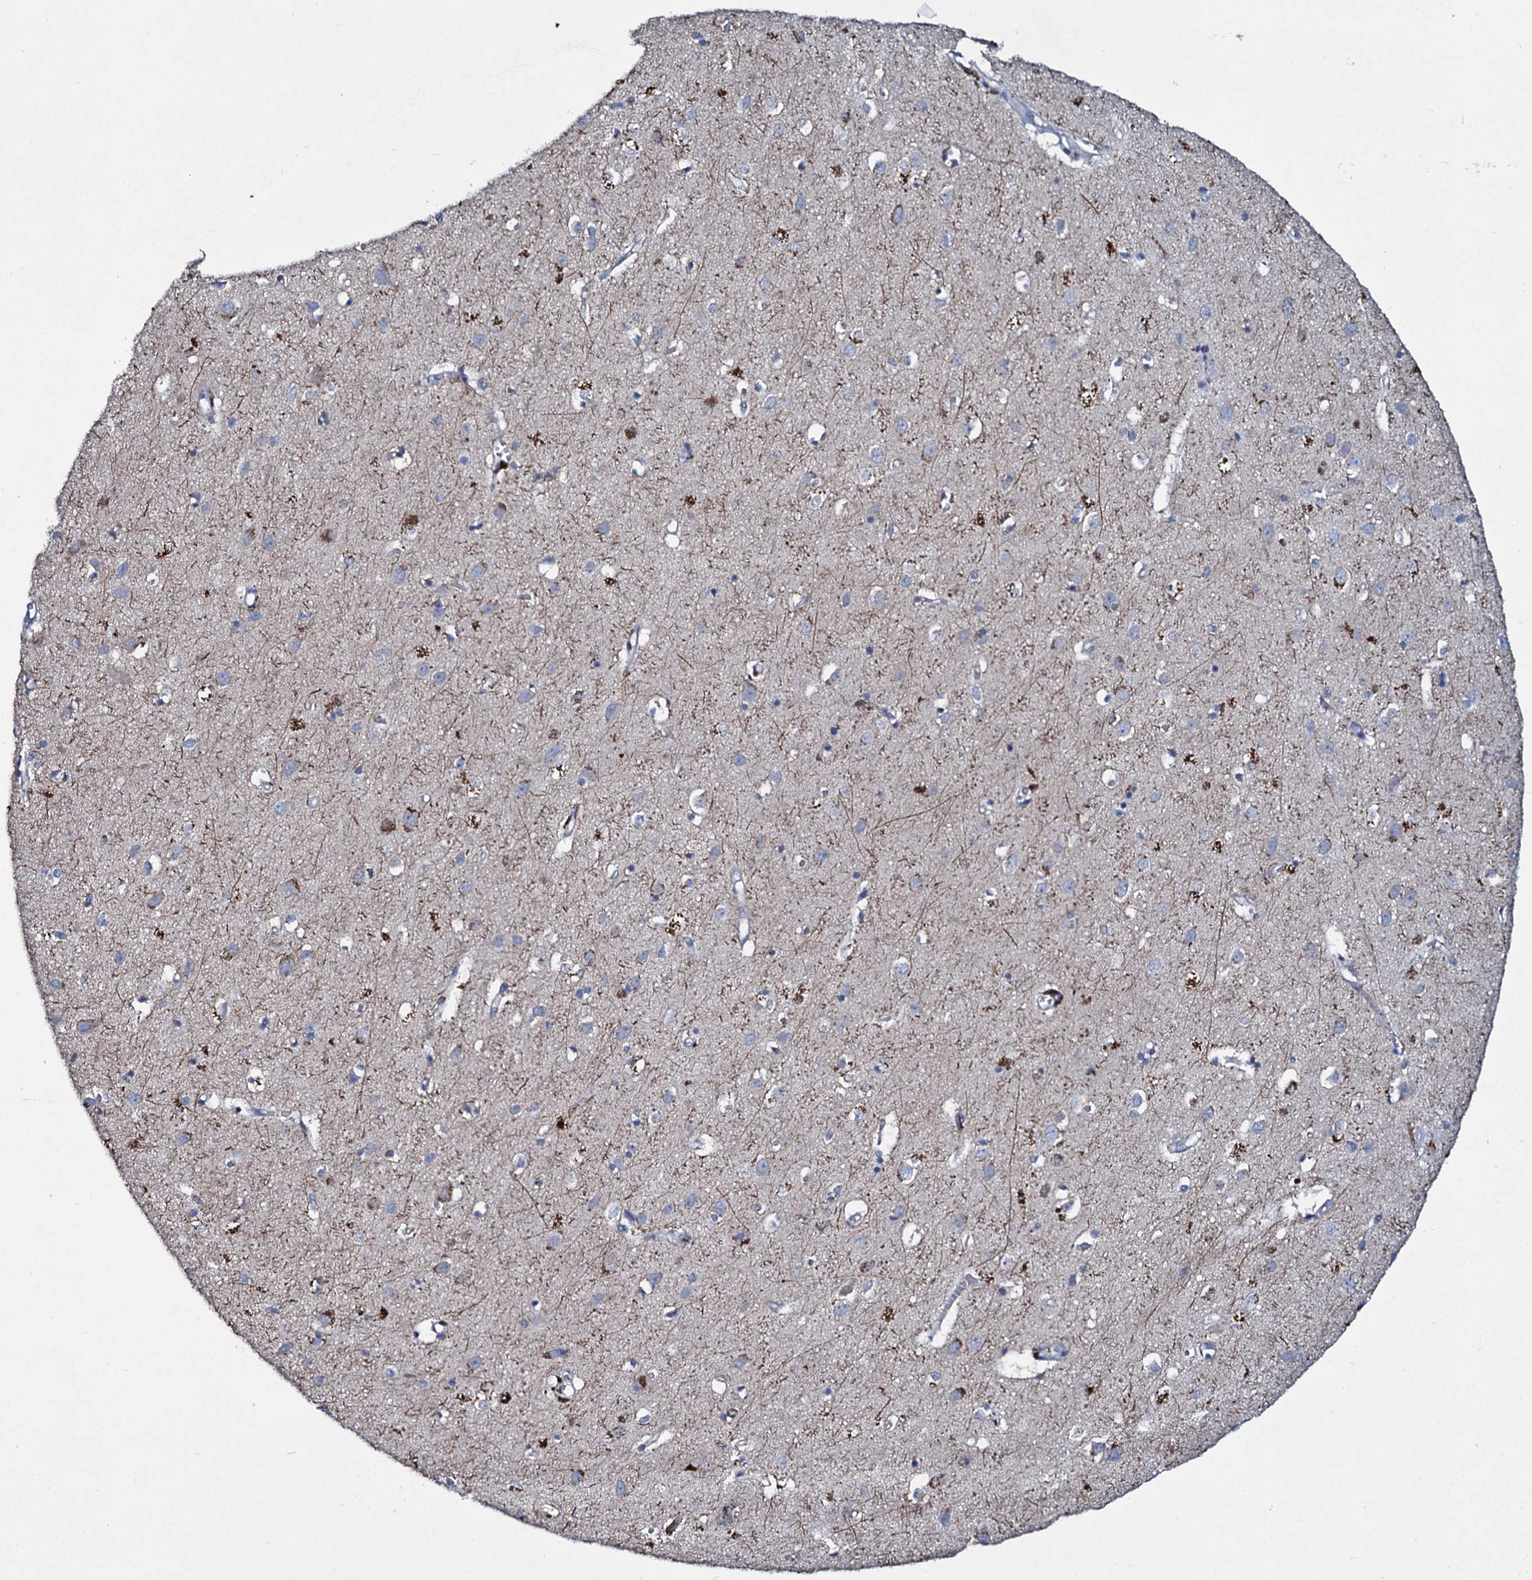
{"staining": {"intensity": "negative", "quantity": "none", "location": "none"}, "tissue": "cerebral cortex", "cell_type": "Endothelial cells", "image_type": "normal", "snomed": [{"axis": "morphology", "description": "Normal tissue, NOS"}, {"axis": "topography", "description": "Cerebral cortex"}], "caption": "The immunohistochemistry (IHC) image has no significant staining in endothelial cells of cerebral cortex. Brightfield microscopy of immunohistochemistry stained with DAB (3,3'-diaminobenzidine) (brown) and hematoxylin (blue), captured at high magnification.", "gene": "TPGS2", "patient": {"sex": "female", "age": 64}}